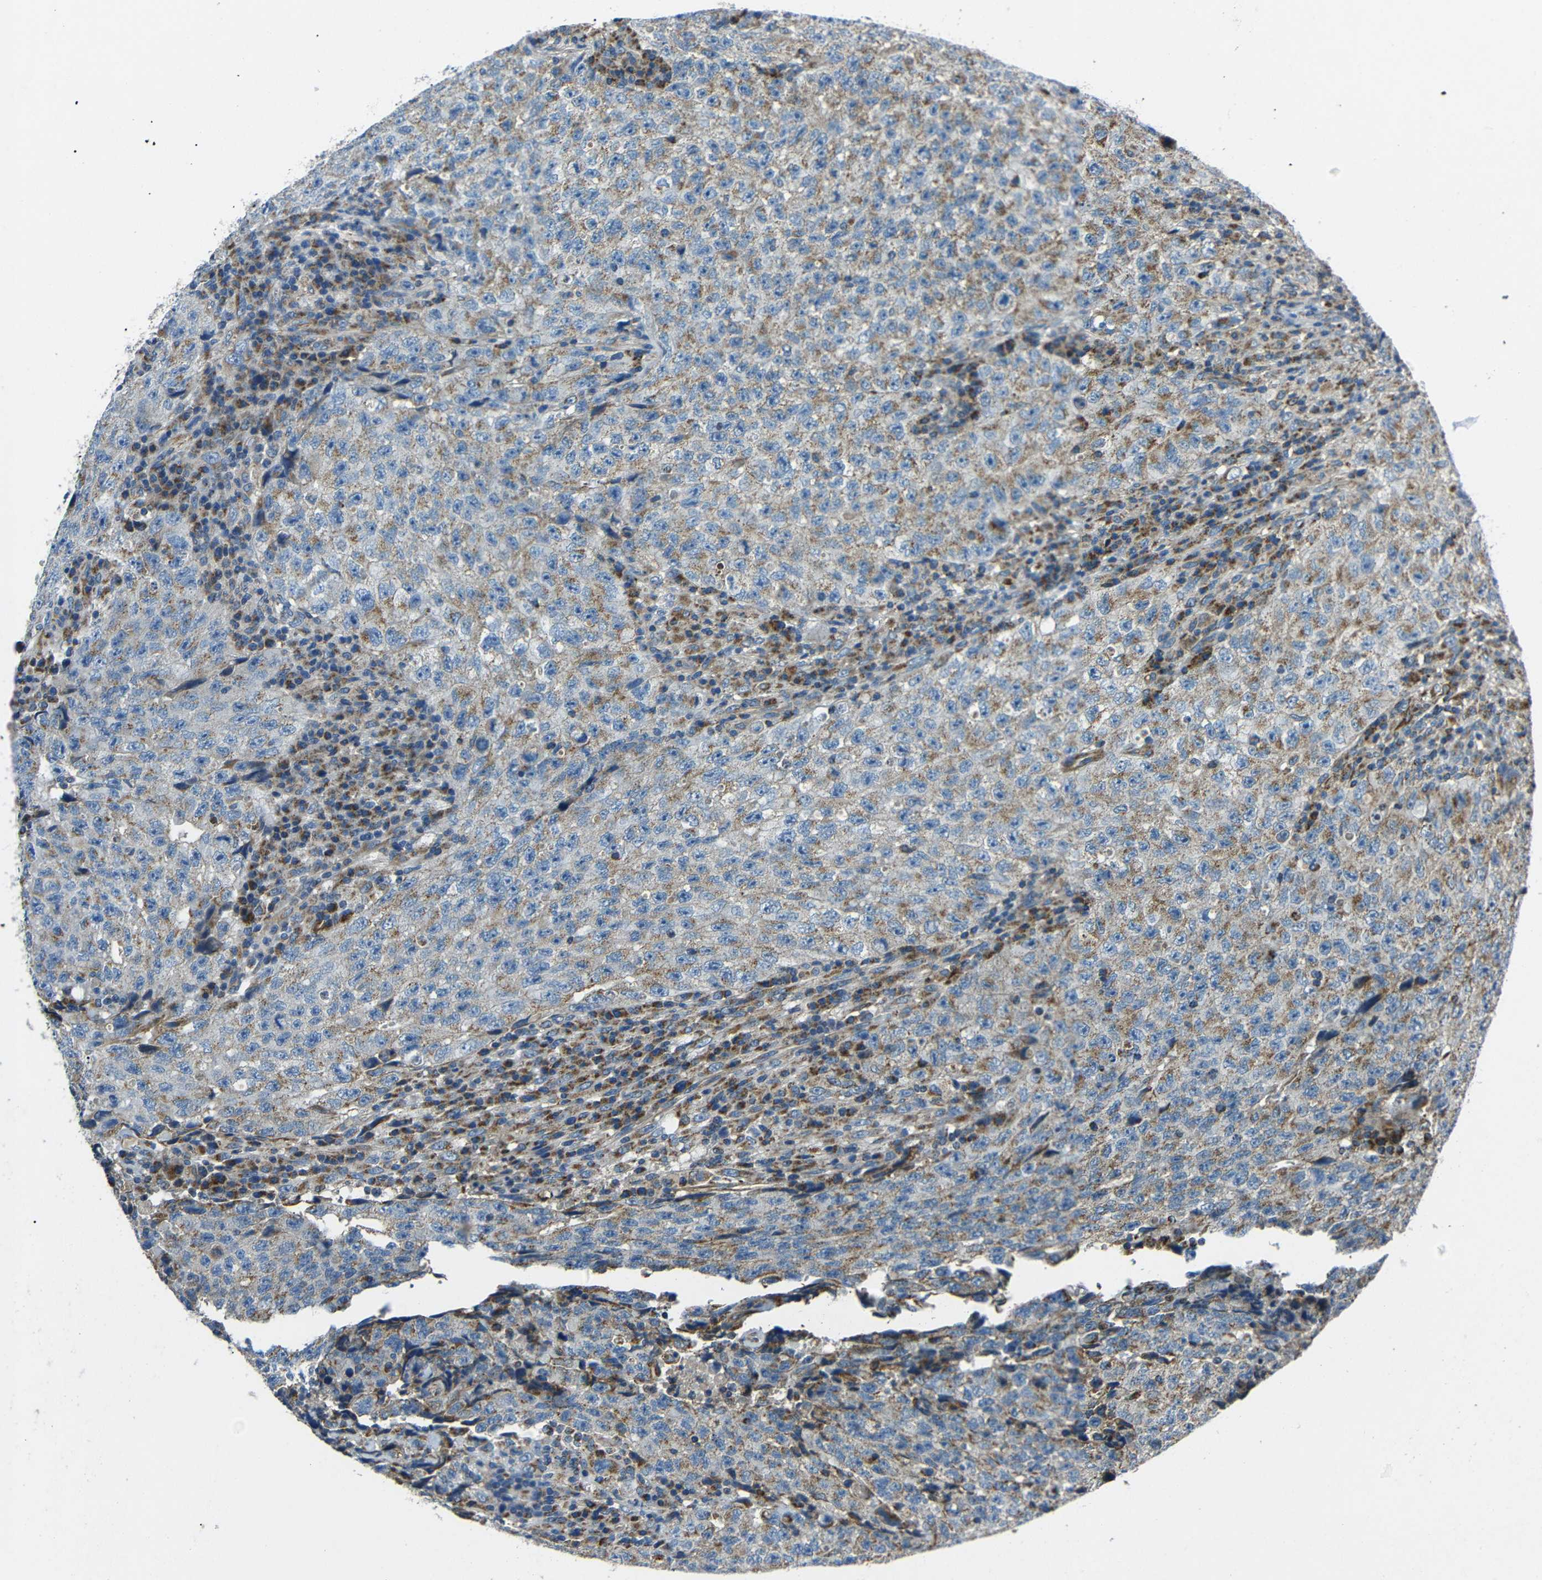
{"staining": {"intensity": "weak", "quantity": ">75%", "location": "cytoplasmic/membranous"}, "tissue": "testis cancer", "cell_type": "Tumor cells", "image_type": "cancer", "snomed": [{"axis": "morphology", "description": "Necrosis, NOS"}, {"axis": "morphology", "description": "Carcinoma, Embryonal, NOS"}, {"axis": "topography", "description": "Testis"}], "caption": "The histopathology image demonstrates immunohistochemical staining of testis cancer (embryonal carcinoma). There is weak cytoplasmic/membranous expression is present in about >75% of tumor cells.", "gene": "NETO2", "patient": {"sex": "male", "age": 19}}